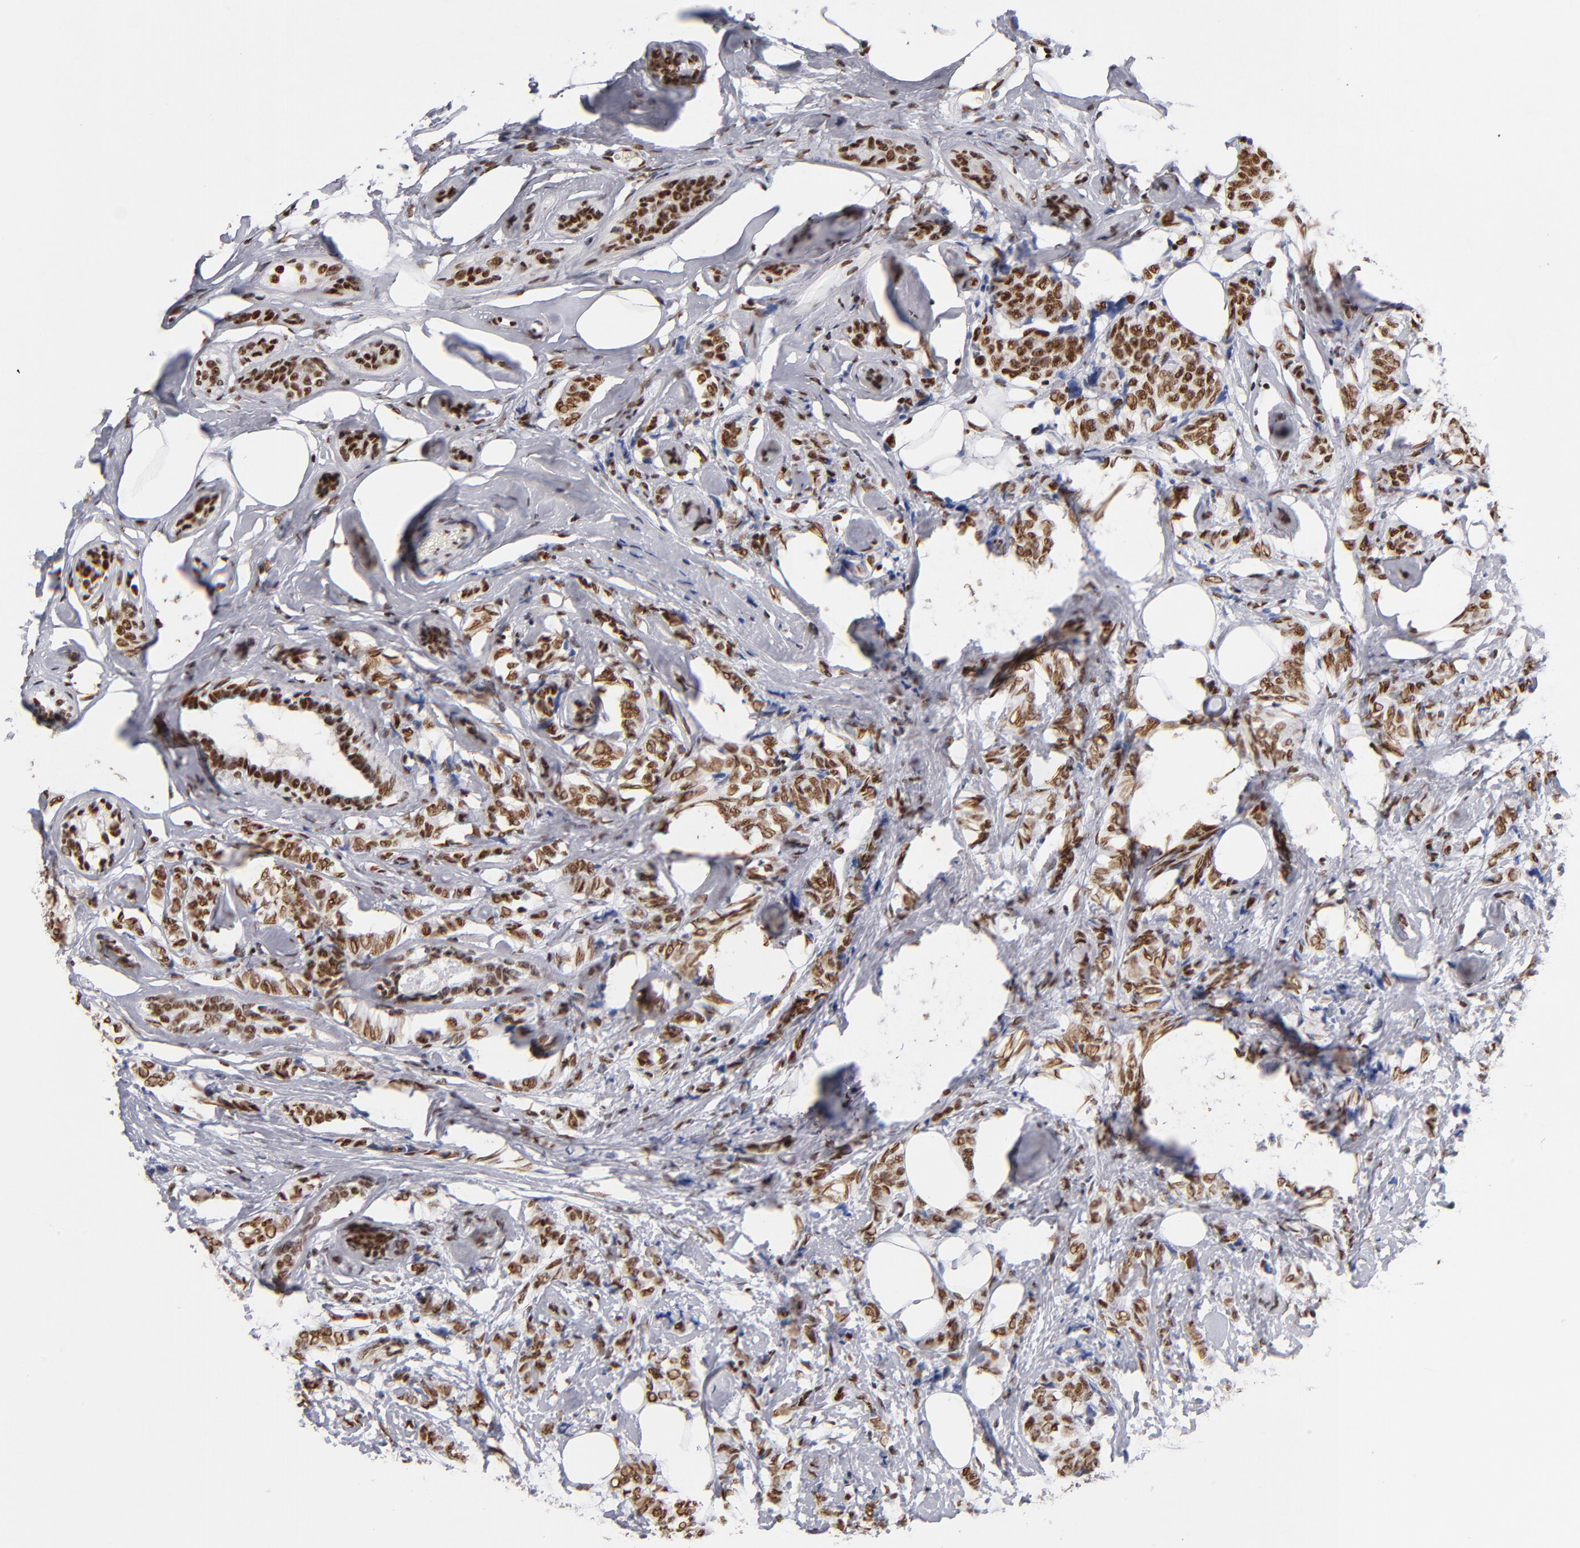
{"staining": {"intensity": "strong", "quantity": ">75%", "location": "nuclear"}, "tissue": "breast cancer", "cell_type": "Tumor cells", "image_type": "cancer", "snomed": [{"axis": "morphology", "description": "Lobular carcinoma"}, {"axis": "topography", "description": "Breast"}], "caption": "This is an image of immunohistochemistry (IHC) staining of breast cancer, which shows strong staining in the nuclear of tumor cells.", "gene": "MN1", "patient": {"sex": "female", "age": 60}}